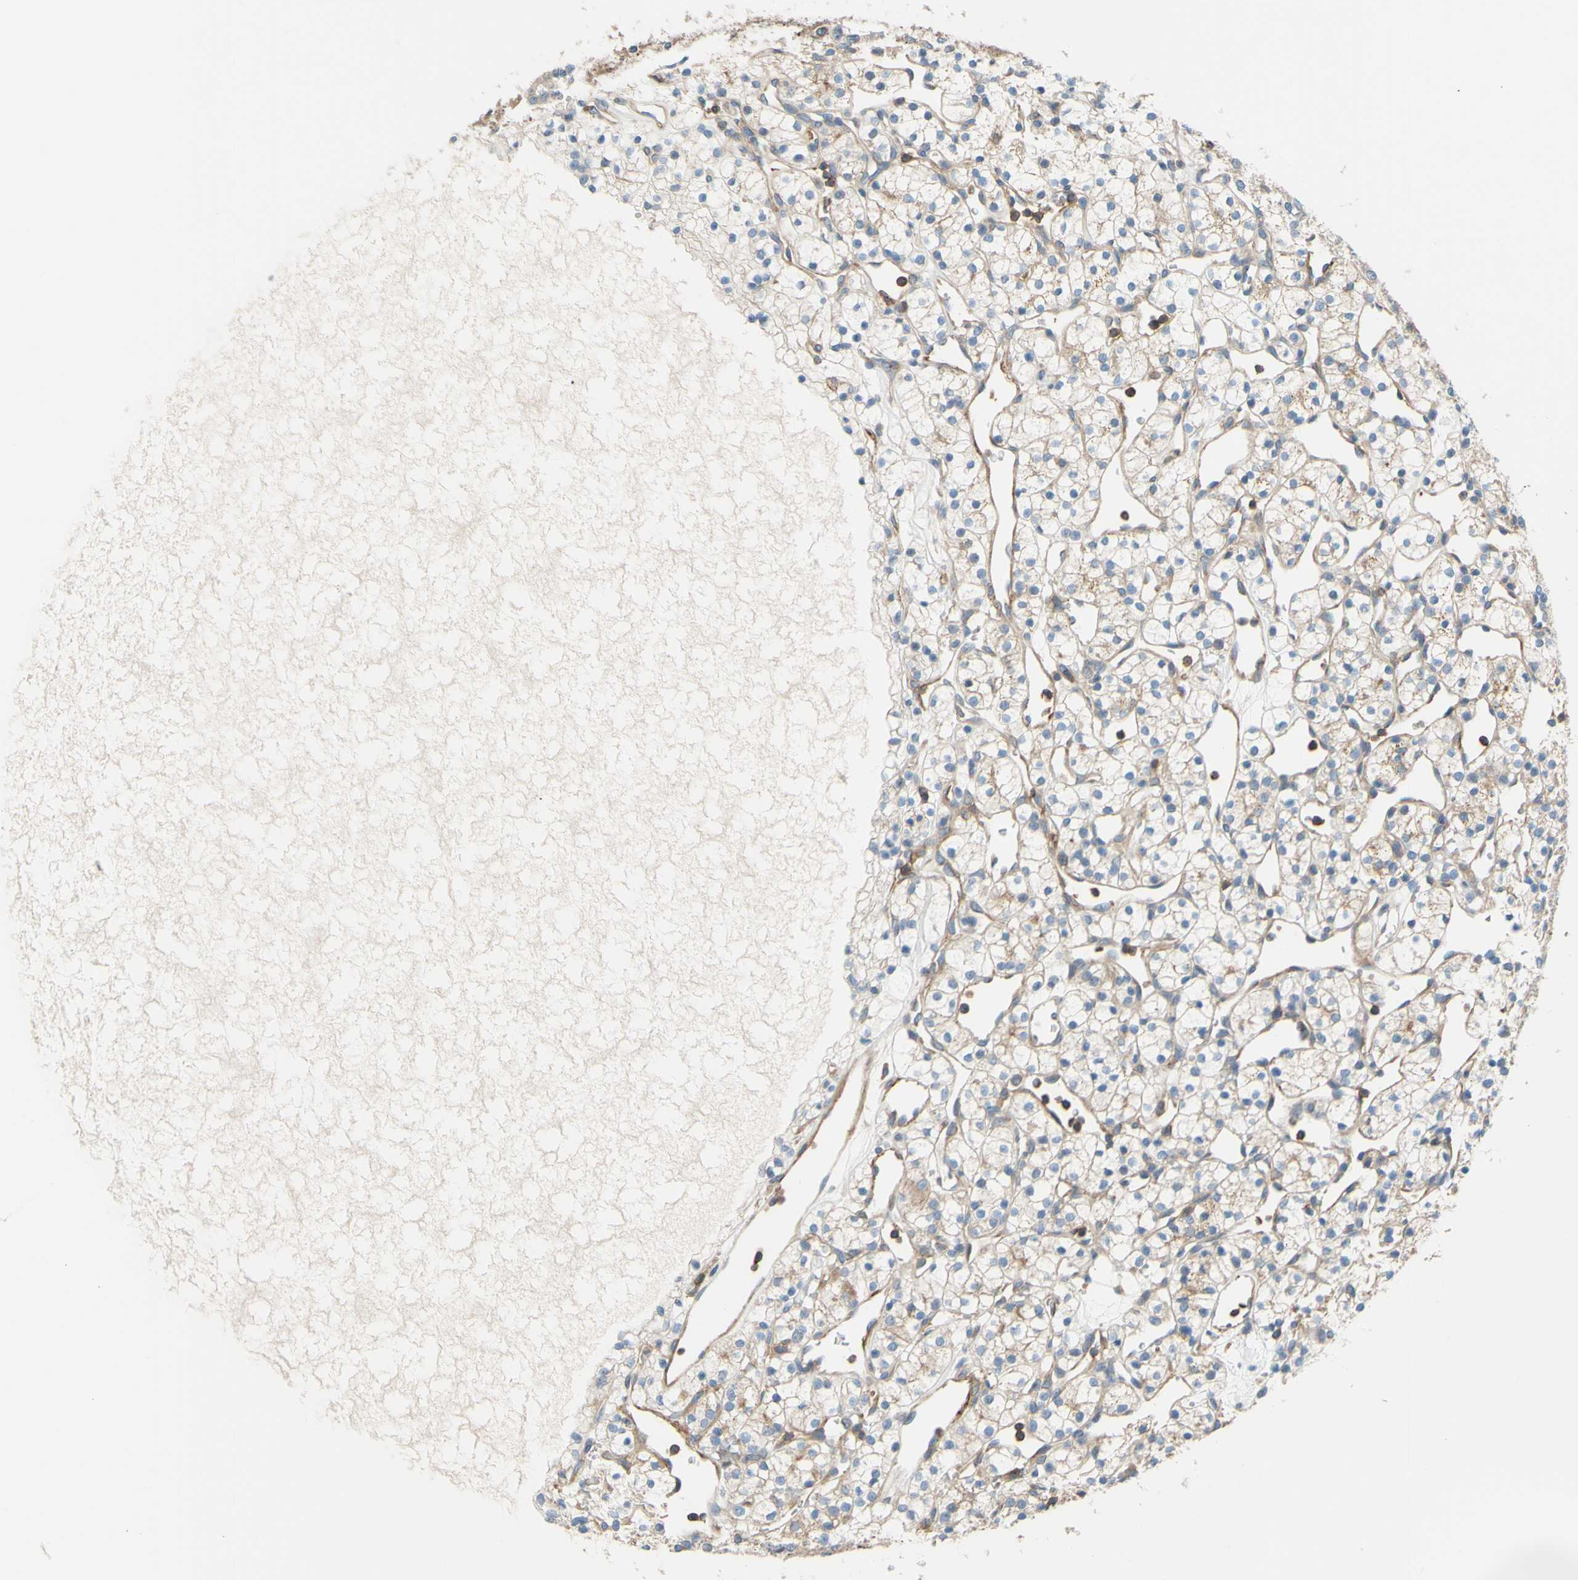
{"staining": {"intensity": "weak", "quantity": "<25%", "location": "cytoplasmic/membranous"}, "tissue": "renal cancer", "cell_type": "Tumor cells", "image_type": "cancer", "snomed": [{"axis": "morphology", "description": "Adenocarcinoma, NOS"}, {"axis": "topography", "description": "Kidney"}], "caption": "Protein analysis of adenocarcinoma (renal) exhibits no significant positivity in tumor cells.", "gene": "POR", "patient": {"sex": "female", "age": 60}}